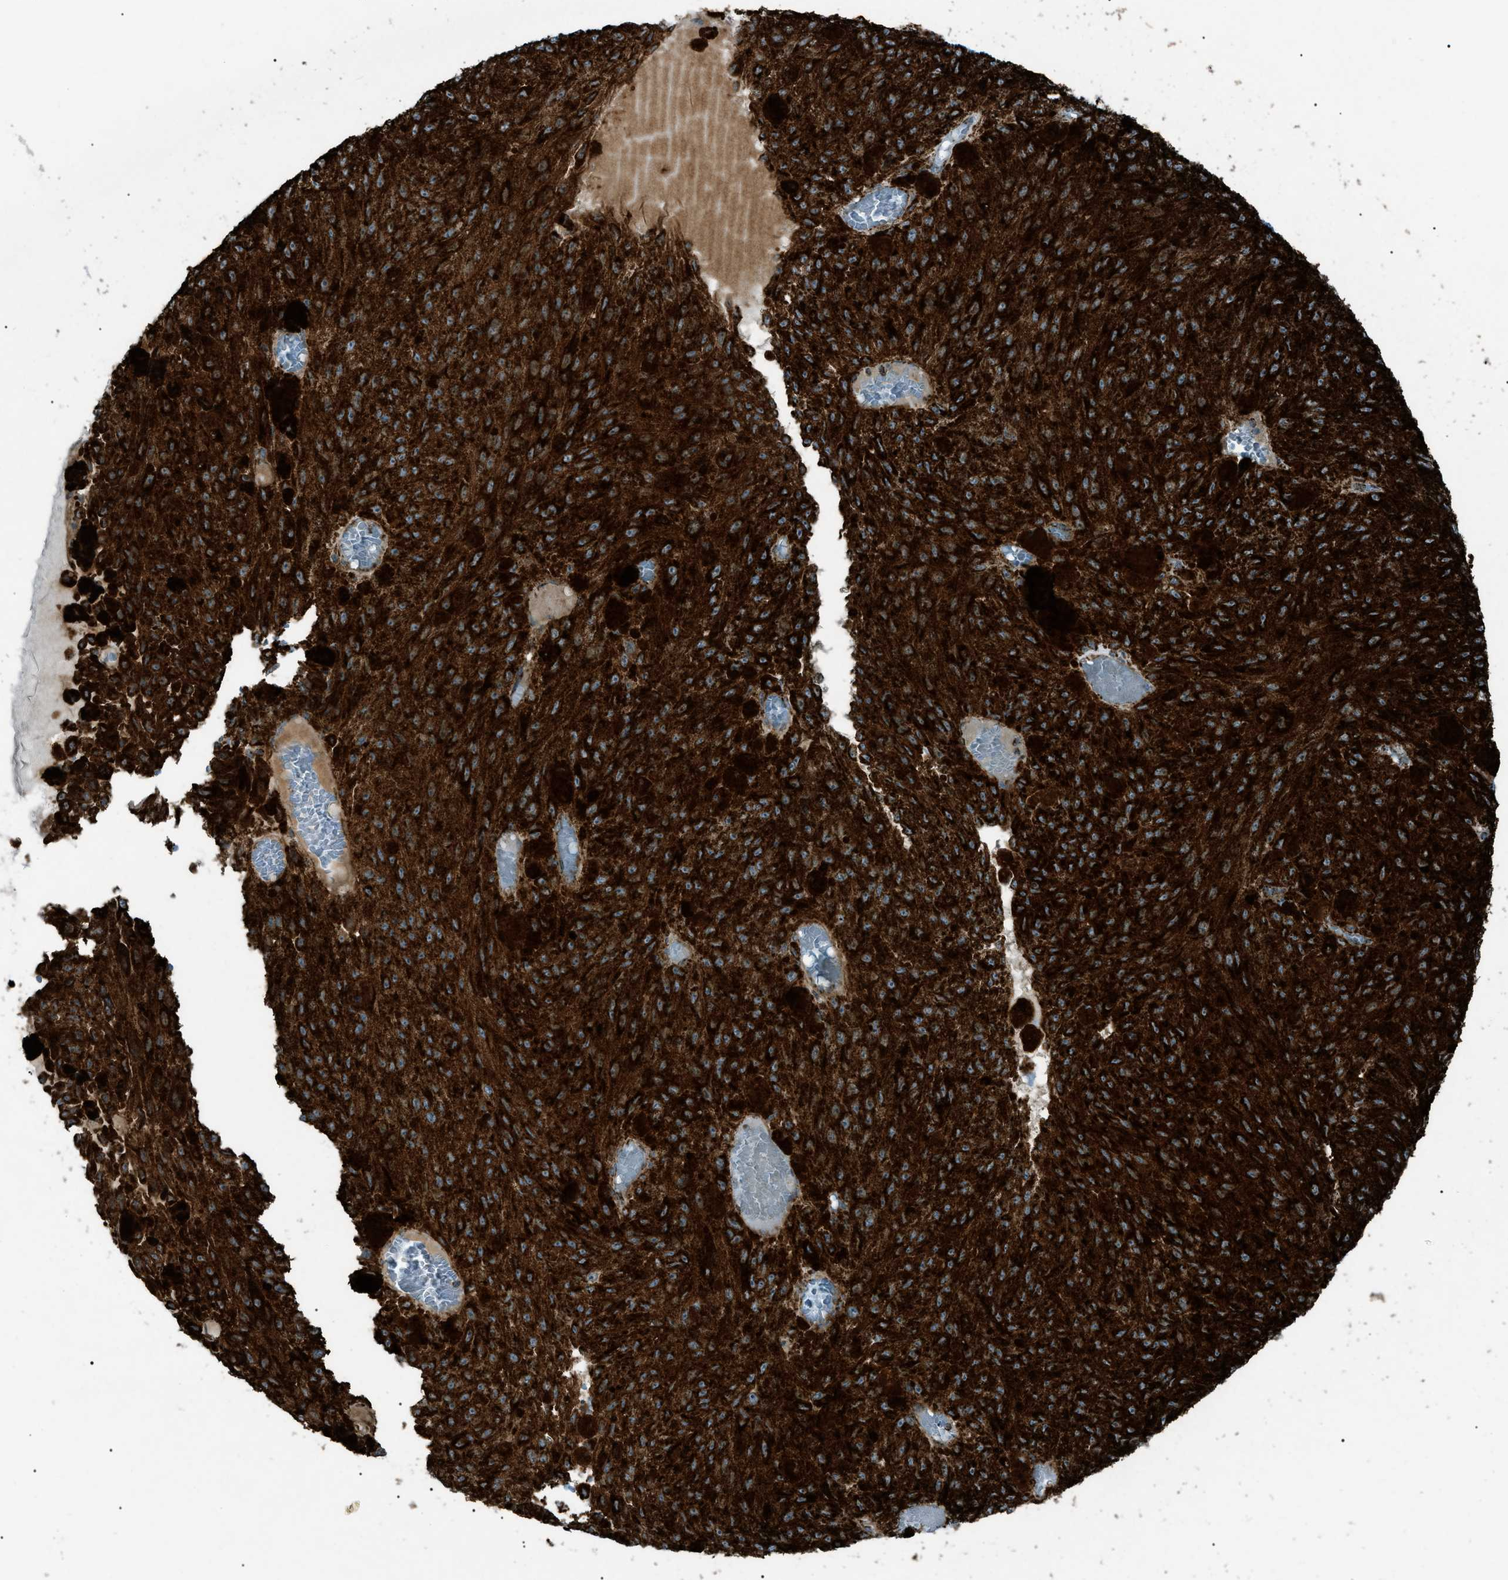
{"staining": {"intensity": "strong", "quantity": ">75%", "location": "cytoplasmic/membranous"}, "tissue": "melanoma", "cell_type": "Tumor cells", "image_type": "cancer", "snomed": [{"axis": "morphology", "description": "Malignant melanoma, NOS"}, {"axis": "topography", "description": "Other"}], "caption": "Immunohistochemical staining of melanoma shows high levels of strong cytoplasmic/membranous staining in approximately >75% of tumor cells.", "gene": "C1GALT1C1", "patient": {"sex": "male", "age": 79}}